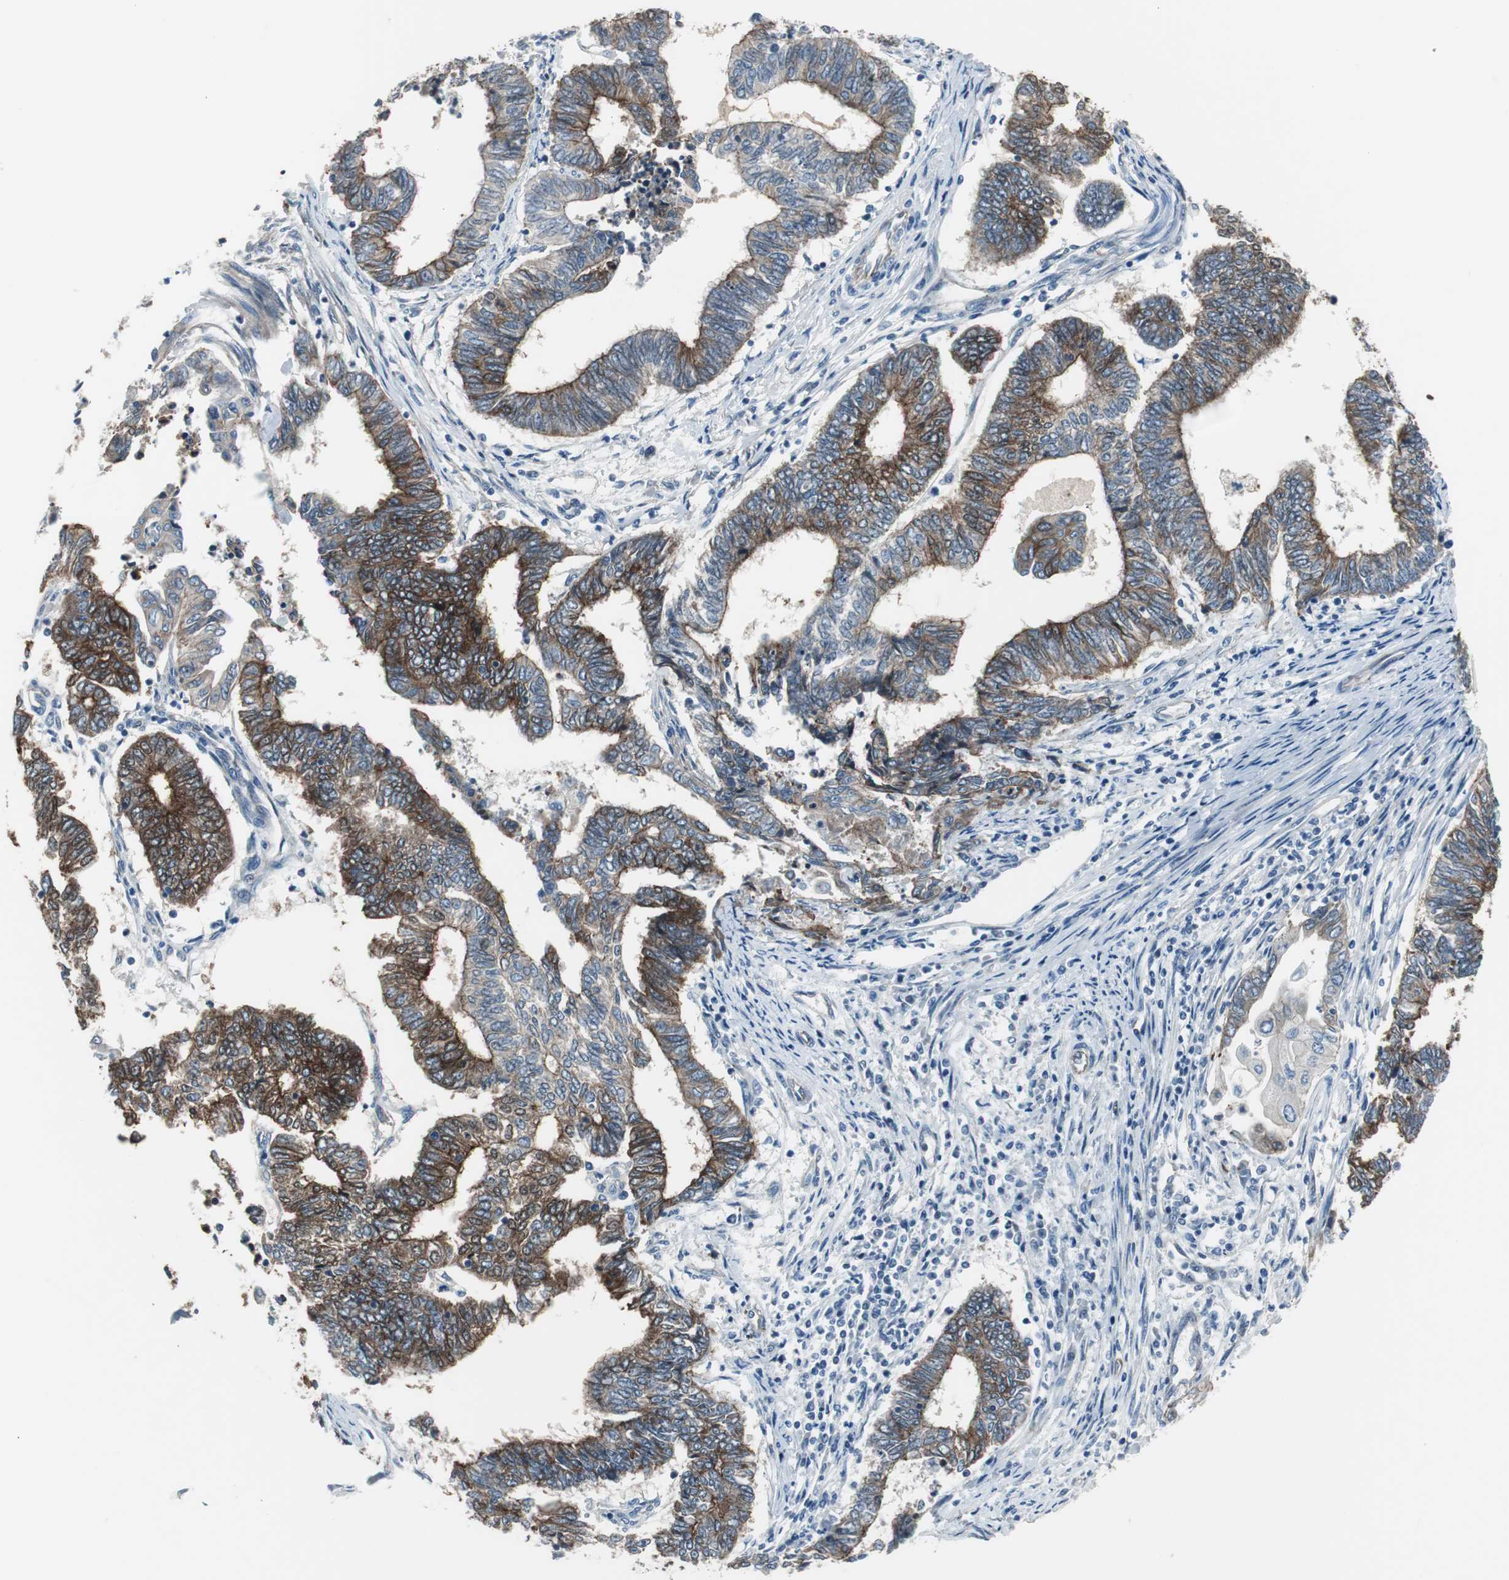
{"staining": {"intensity": "strong", "quantity": ">75%", "location": "cytoplasmic/membranous"}, "tissue": "endometrial cancer", "cell_type": "Tumor cells", "image_type": "cancer", "snomed": [{"axis": "morphology", "description": "Adenocarcinoma, NOS"}, {"axis": "topography", "description": "Uterus"}, {"axis": "topography", "description": "Endometrium"}], "caption": "A photomicrograph of human endometrial adenocarcinoma stained for a protein shows strong cytoplasmic/membranous brown staining in tumor cells. The staining is performed using DAB brown chromogen to label protein expression. The nuclei are counter-stained blue using hematoxylin.", "gene": "STXBP4", "patient": {"sex": "female", "age": 70}}